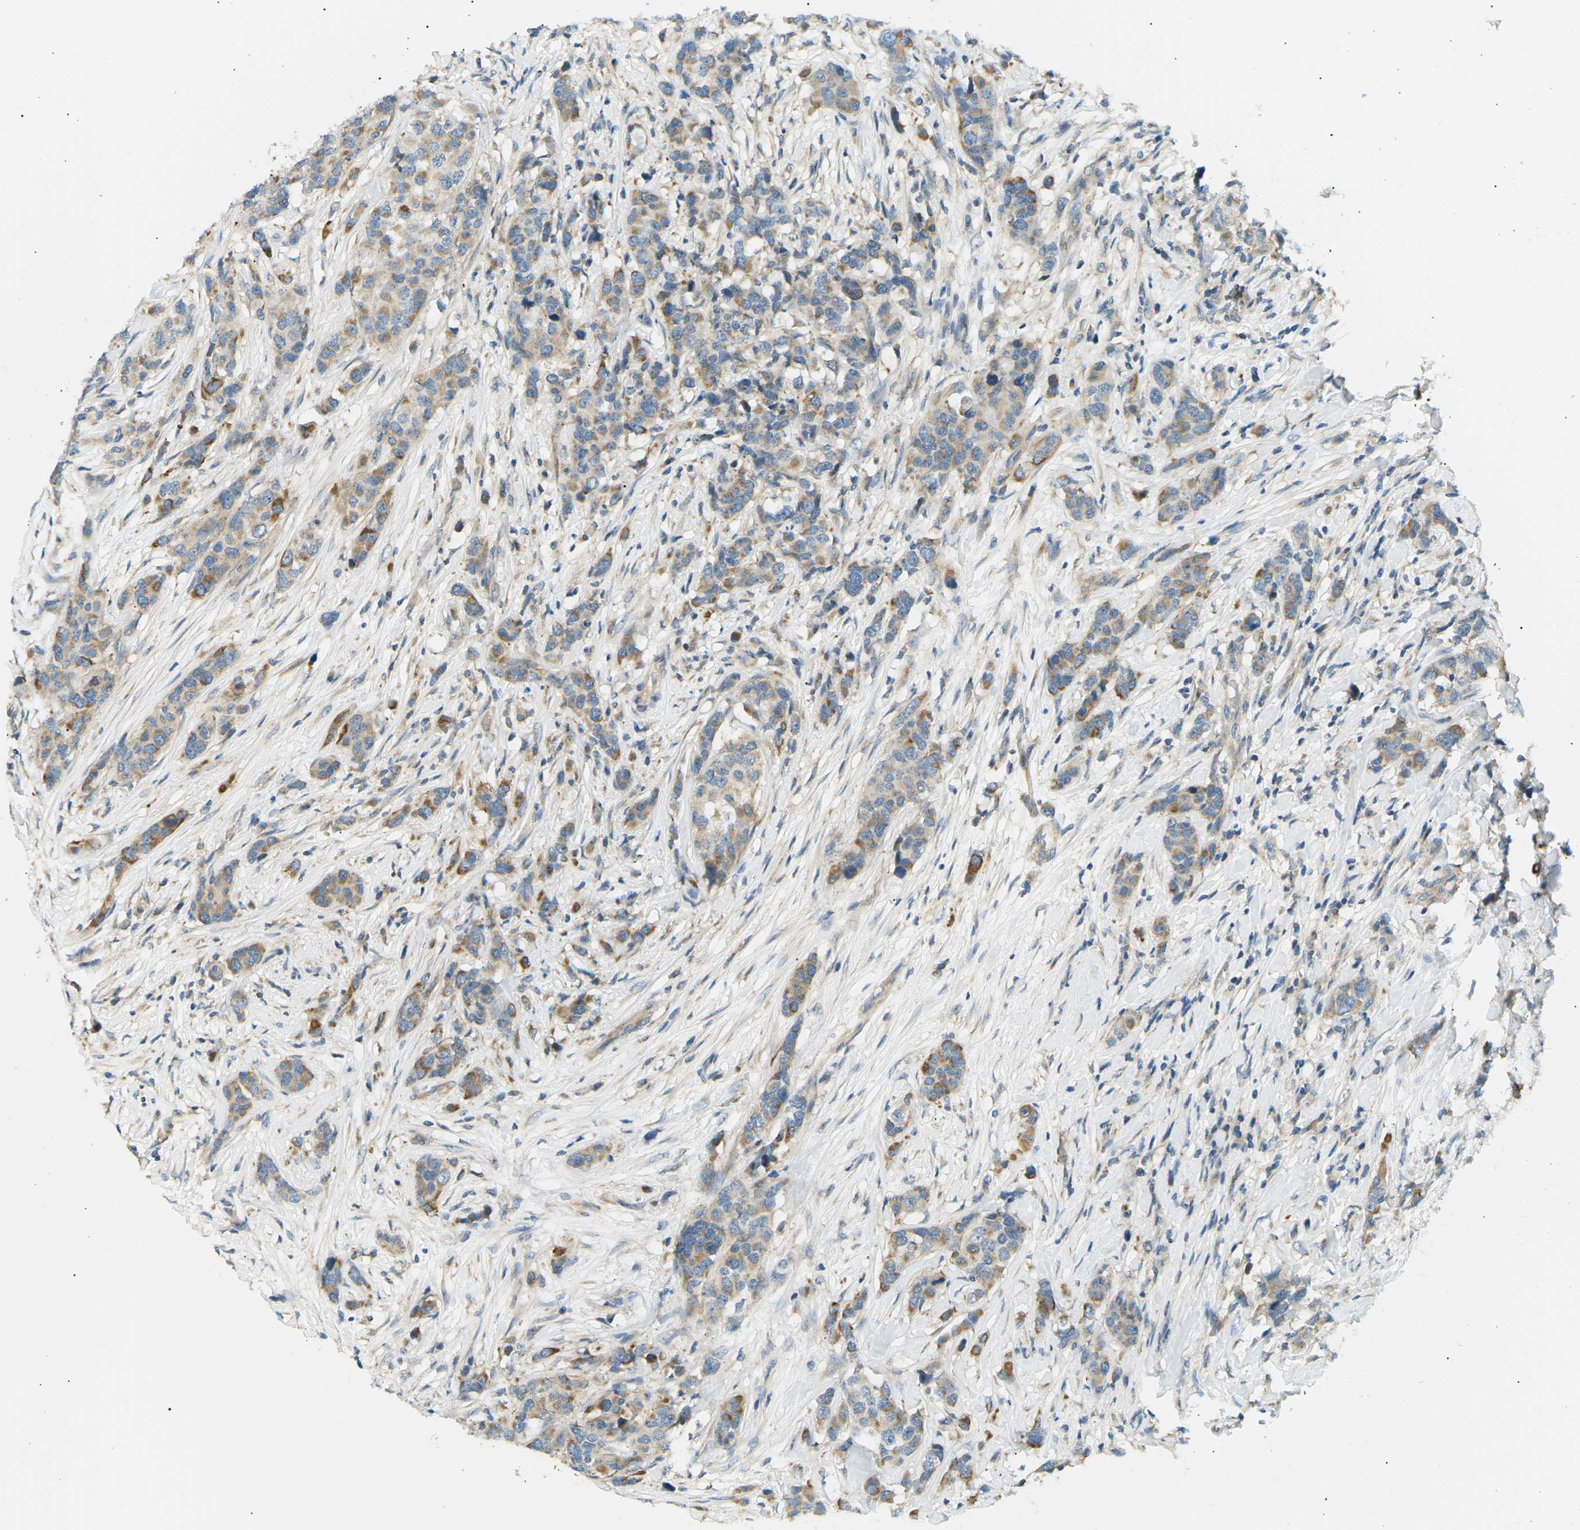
{"staining": {"intensity": "moderate", "quantity": ">75%", "location": "cytoplasmic/membranous"}, "tissue": "breast cancer", "cell_type": "Tumor cells", "image_type": "cancer", "snomed": [{"axis": "morphology", "description": "Lobular carcinoma"}, {"axis": "topography", "description": "Breast"}], "caption": "Tumor cells display medium levels of moderate cytoplasmic/membranous staining in approximately >75% of cells in human breast cancer (lobular carcinoma).", "gene": "TBC1D8", "patient": {"sex": "female", "age": 59}}